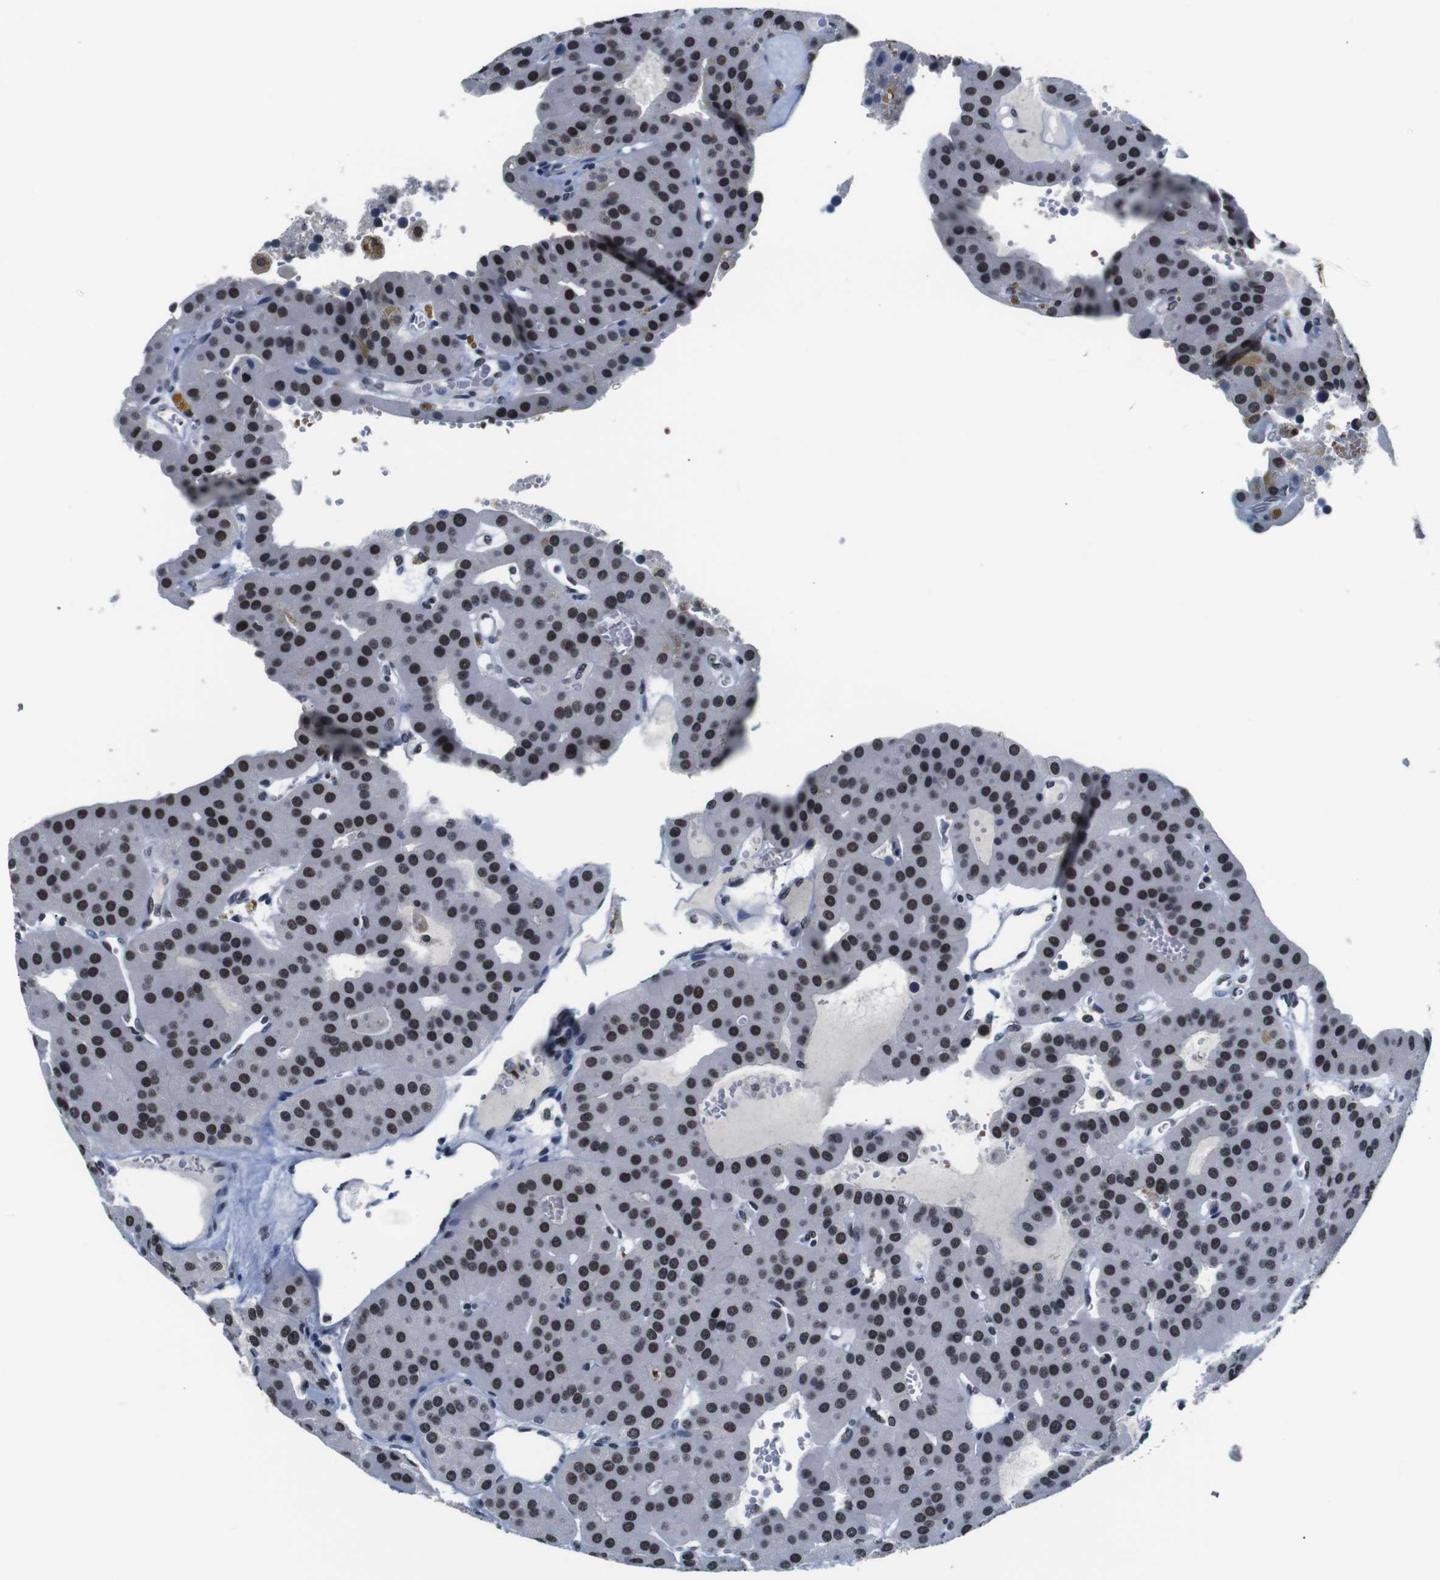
{"staining": {"intensity": "moderate", "quantity": "25%-75%", "location": "nuclear"}, "tissue": "parathyroid gland", "cell_type": "Glandular cells", "image_type": "normal", "snomed": [{"axis": "morphology", "description": "Normal tissue, NOS"}, {"axis": "morphology", "description": "Adenoma, NOS"}, {"axis": "topography", "description": "Parathyroid gland"}], "caption": "The photomicrograph demonstrates immunohistochemical staining of unremarkable parathyroid gland. There is moderate nuclear positivity is appreciated in approximately 25%-75% of glandular cells. (DAB (3,3'-diaminobenzidine) IHC, brown staining for protein, blue staining for nuclei).", "gene": "ILDR2", "patient": {"sex": "female", "age": 86}}